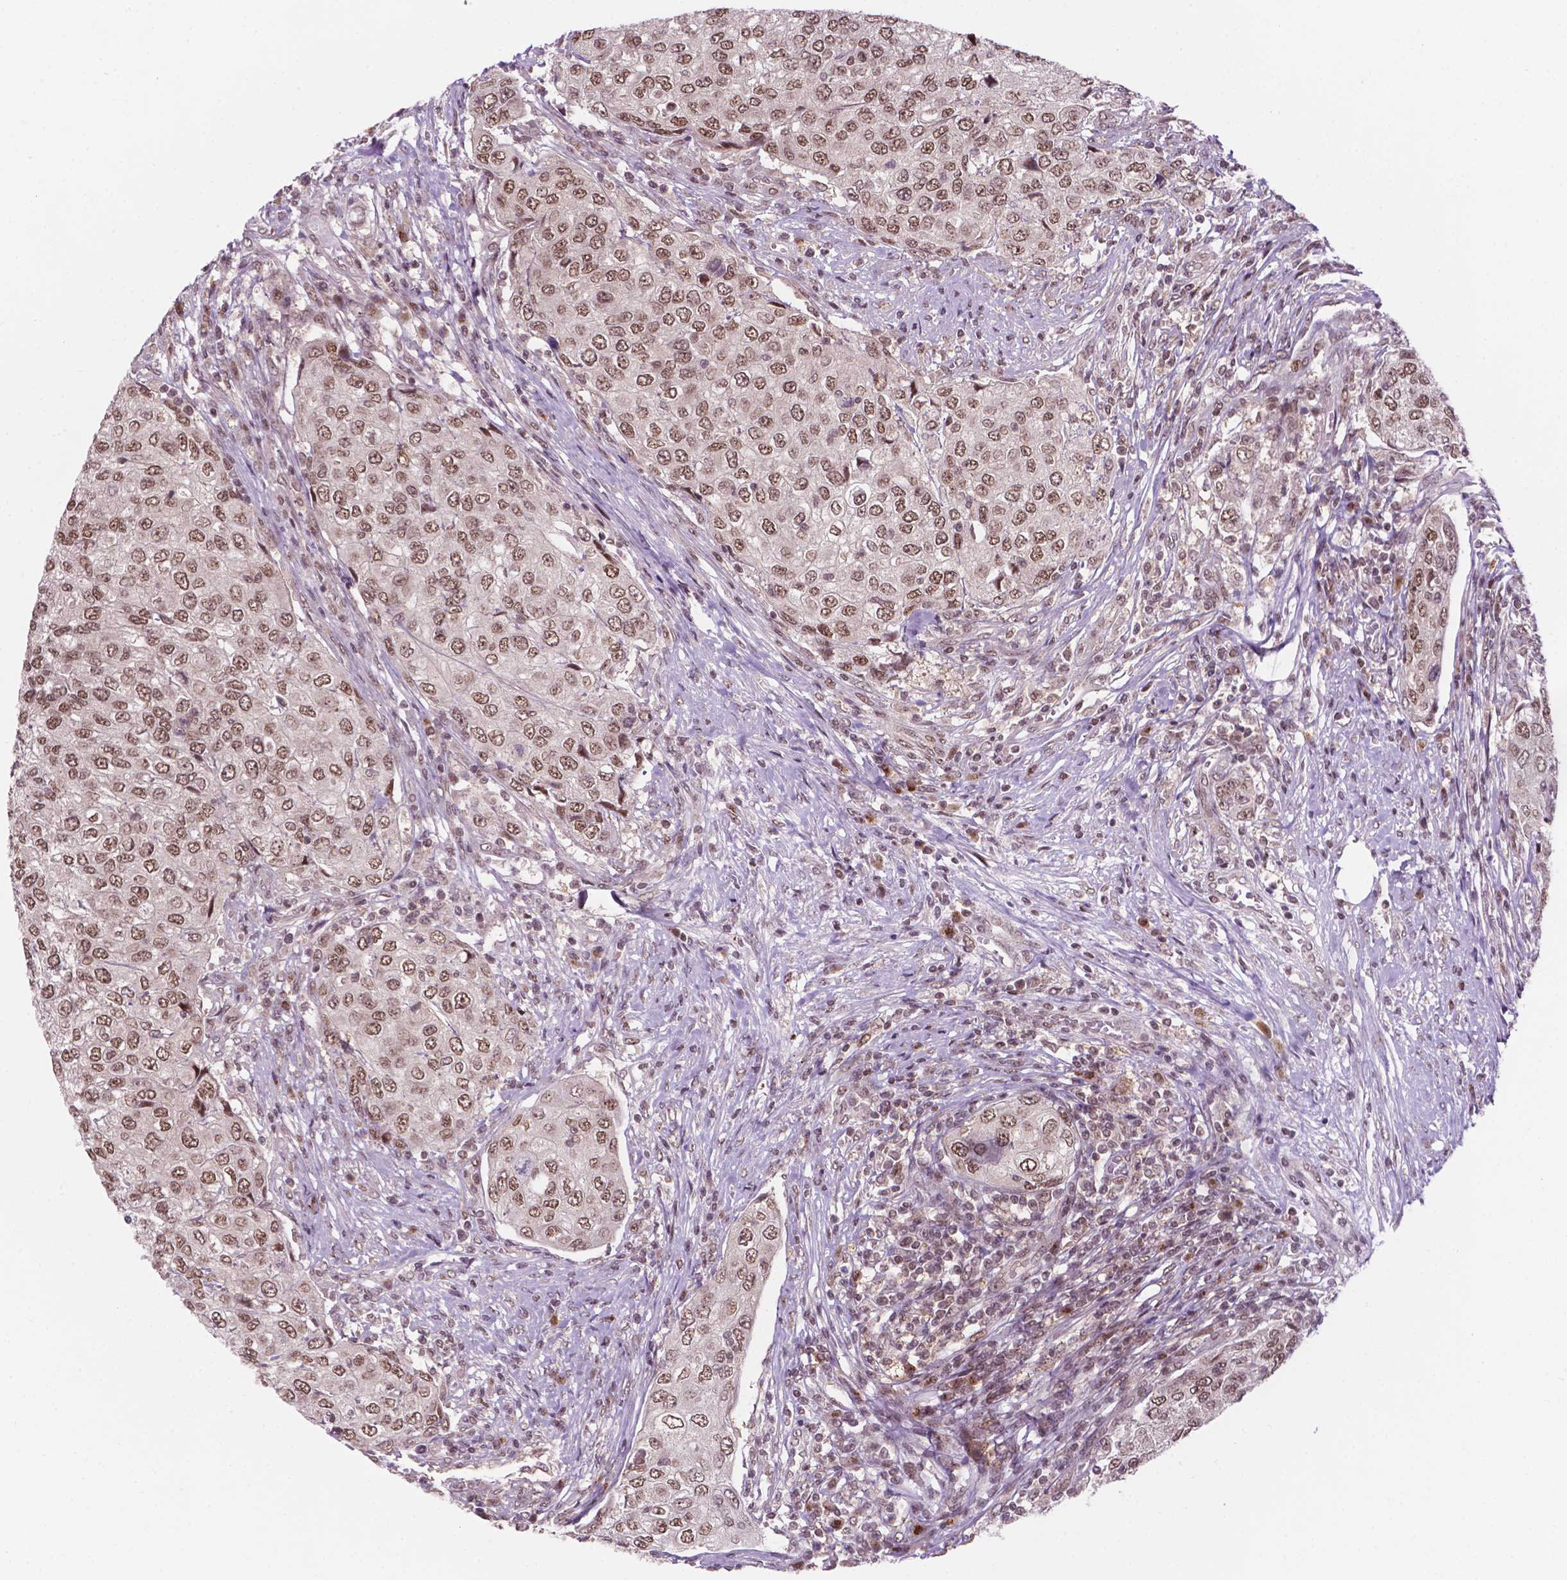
{"staining": {"intensity": "moderate", "quantity": ">75%", "location": "nuclear"}, "tissue": "urothelial cancer", "cell_type": "Tumor cells", "image_type": "cancer", "snomed": [{"axis": "morphology", "description": "Urothelial carcinoma, High grade"}, {"axis": "topography", "description": "Urinary bladder"}], "caption": "Human urothelial carcinoma (high-grade) stained with a protein marker reveals moderate staining in tumor cells.", "gene": "PER2", "patient": {"sex": "female", "age": 78}}